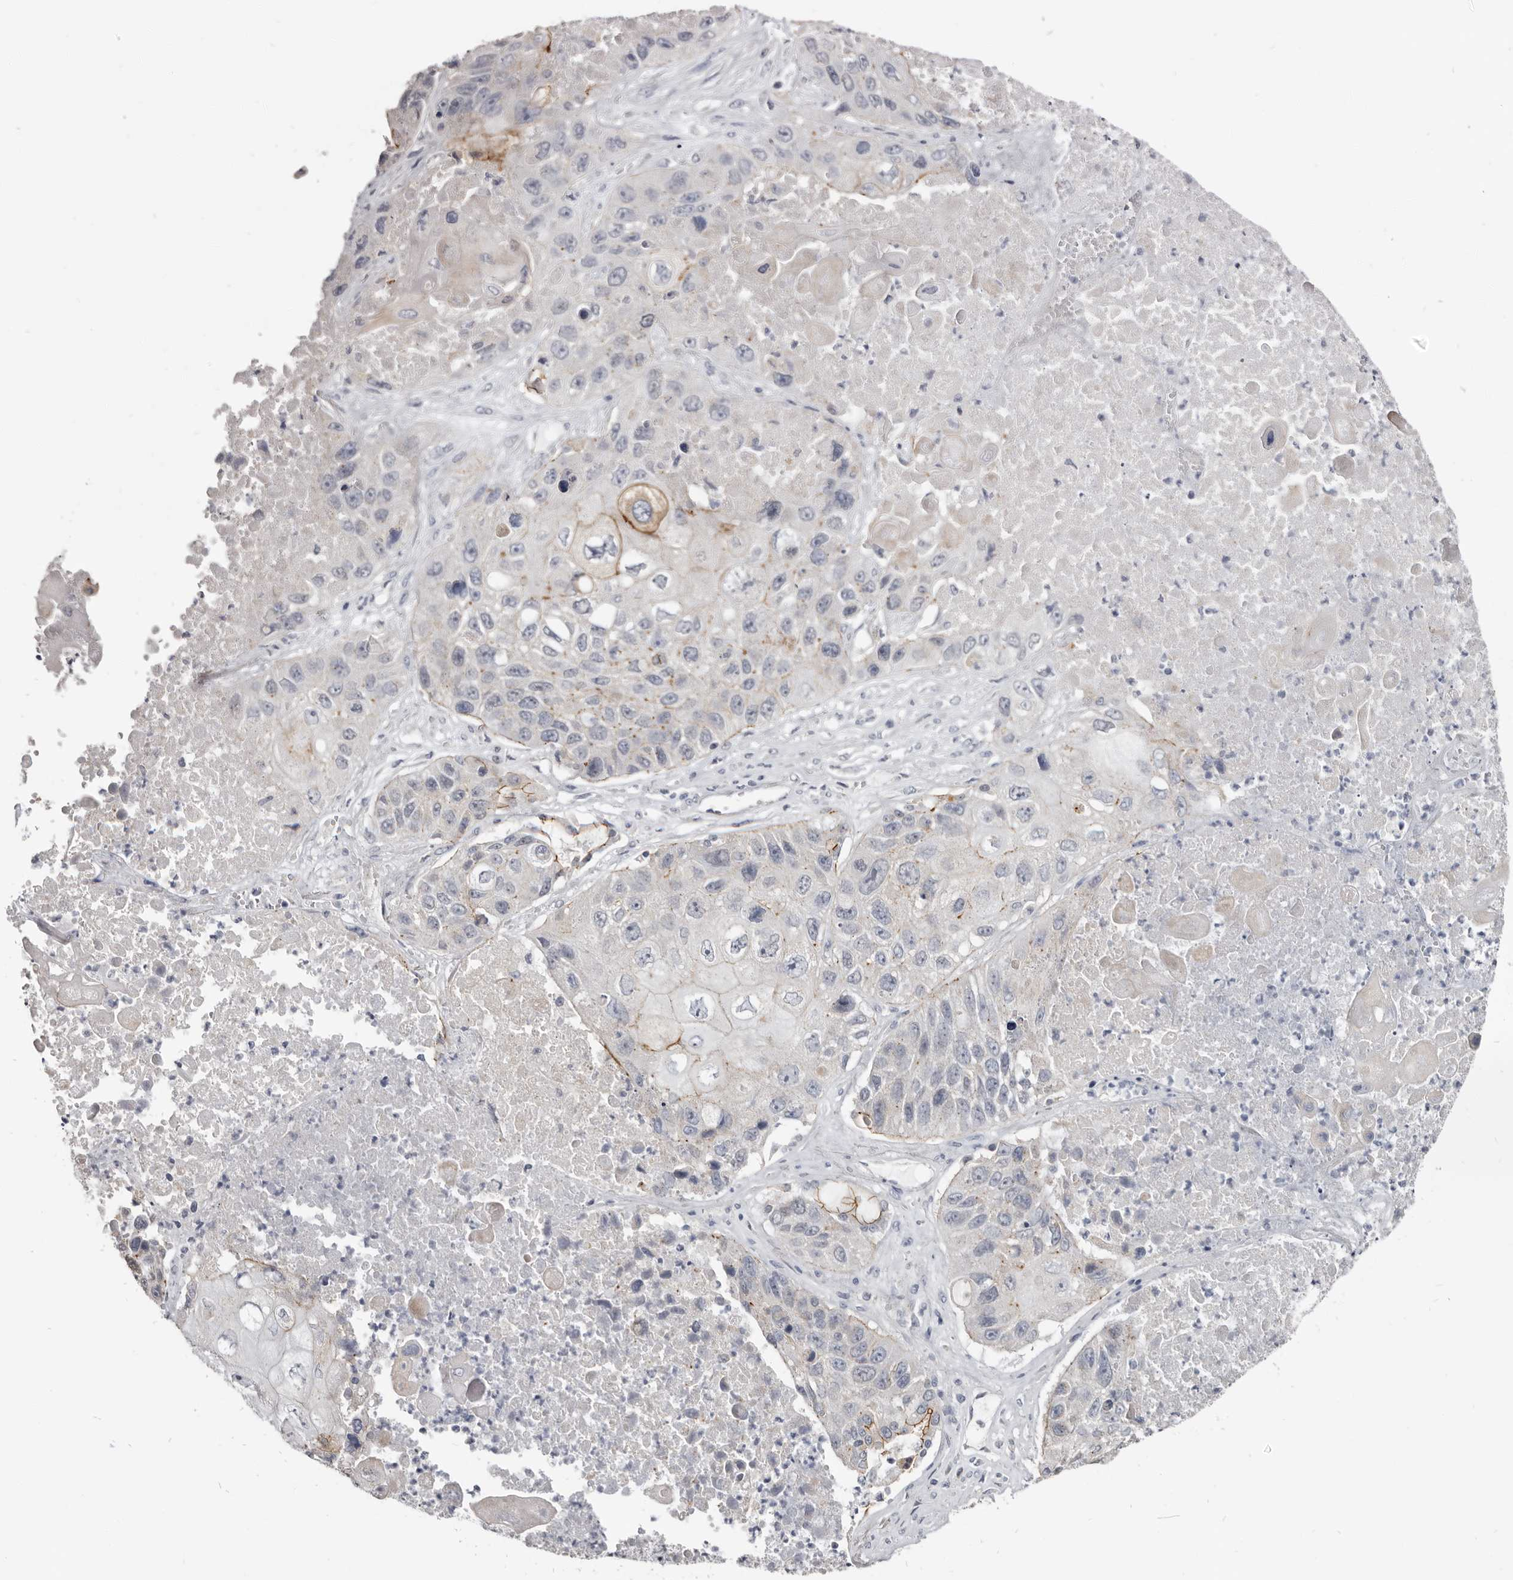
{"staining": {"intensity": "moderate", "quantity": "<25%", "location": "cytoplasmic/membranous"}, "tissue": "lung cancer", "cell_type": "Tumor cells", "image_type": "cancer", "snomed": [{"axis": "morphology", "description": "Squamous cell carcinoma, NOS"}, {"axis": "topography", "description": "Lung"}], "caption": "IHC image of neoplastic tissue: lung cancer (squamous cell carcinoma) stained using immunohistochemistry (IHC) exhibits low levels of moderate protein expression localized specifically in the cytoplasmic/membranous of tumor cells, appearing as a cytoplasmic/membranous brown color.", "gene": "CGN", "patient": {"sex": "male", "age": 61}}